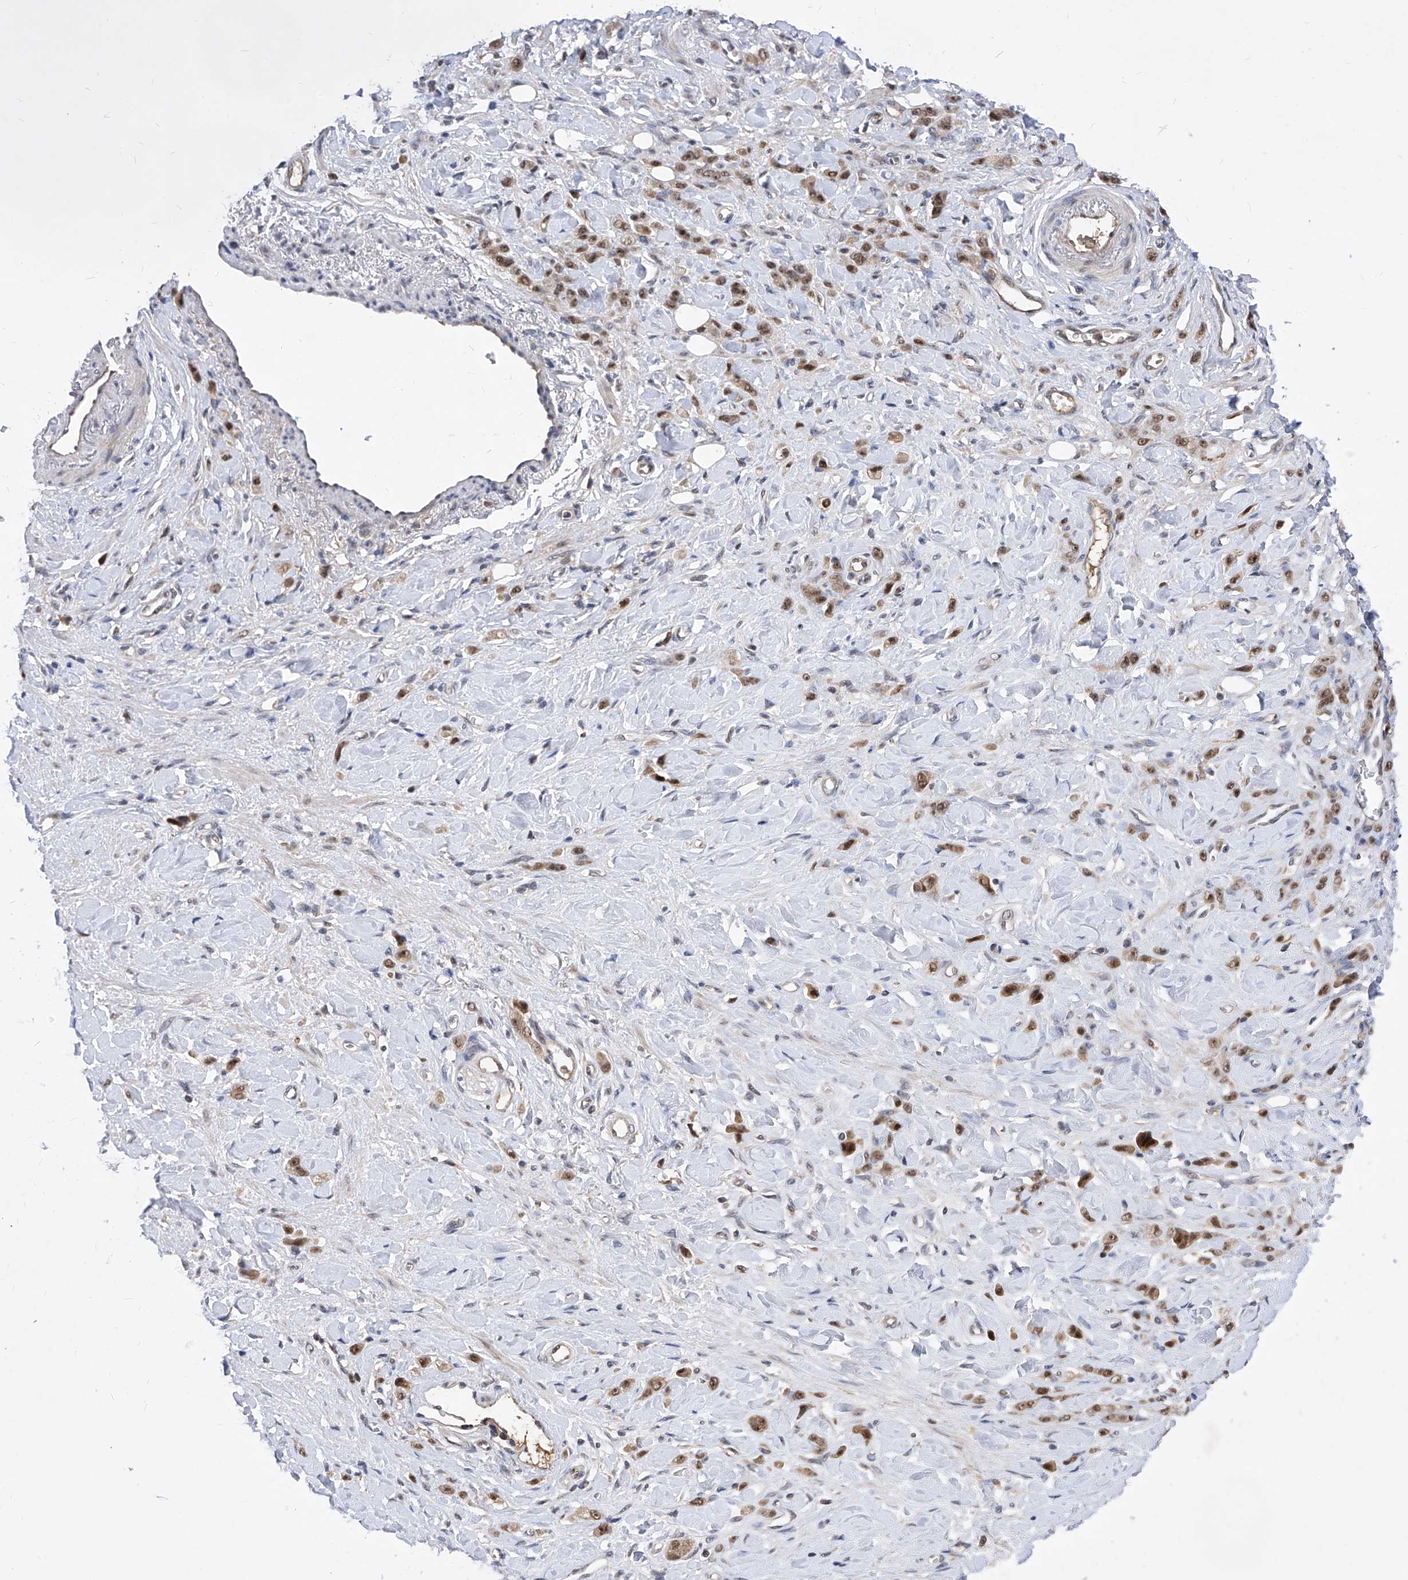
{"staining": {"intensity": "moderate", "quantity": ">75%", "location": "nuclear"}, "tissue": "stomach cancer", "cell_type": "Tumor cells", "image_type": "cancer", "snomed": [{"axis": "morphology", "description": "Normal tissue, NOS"}, {"axis": "morphology", "description": "Adenocarcinoma, NOS"}, {"axis": "topography", "description": "Stomach"}], "caption": "Protein staining of stomach cancer tissue displays moderate nuclear positivity in about >75% of tumor cells.", "gene": "LGR4", "patient": {"sex": "male", "age": 82}}